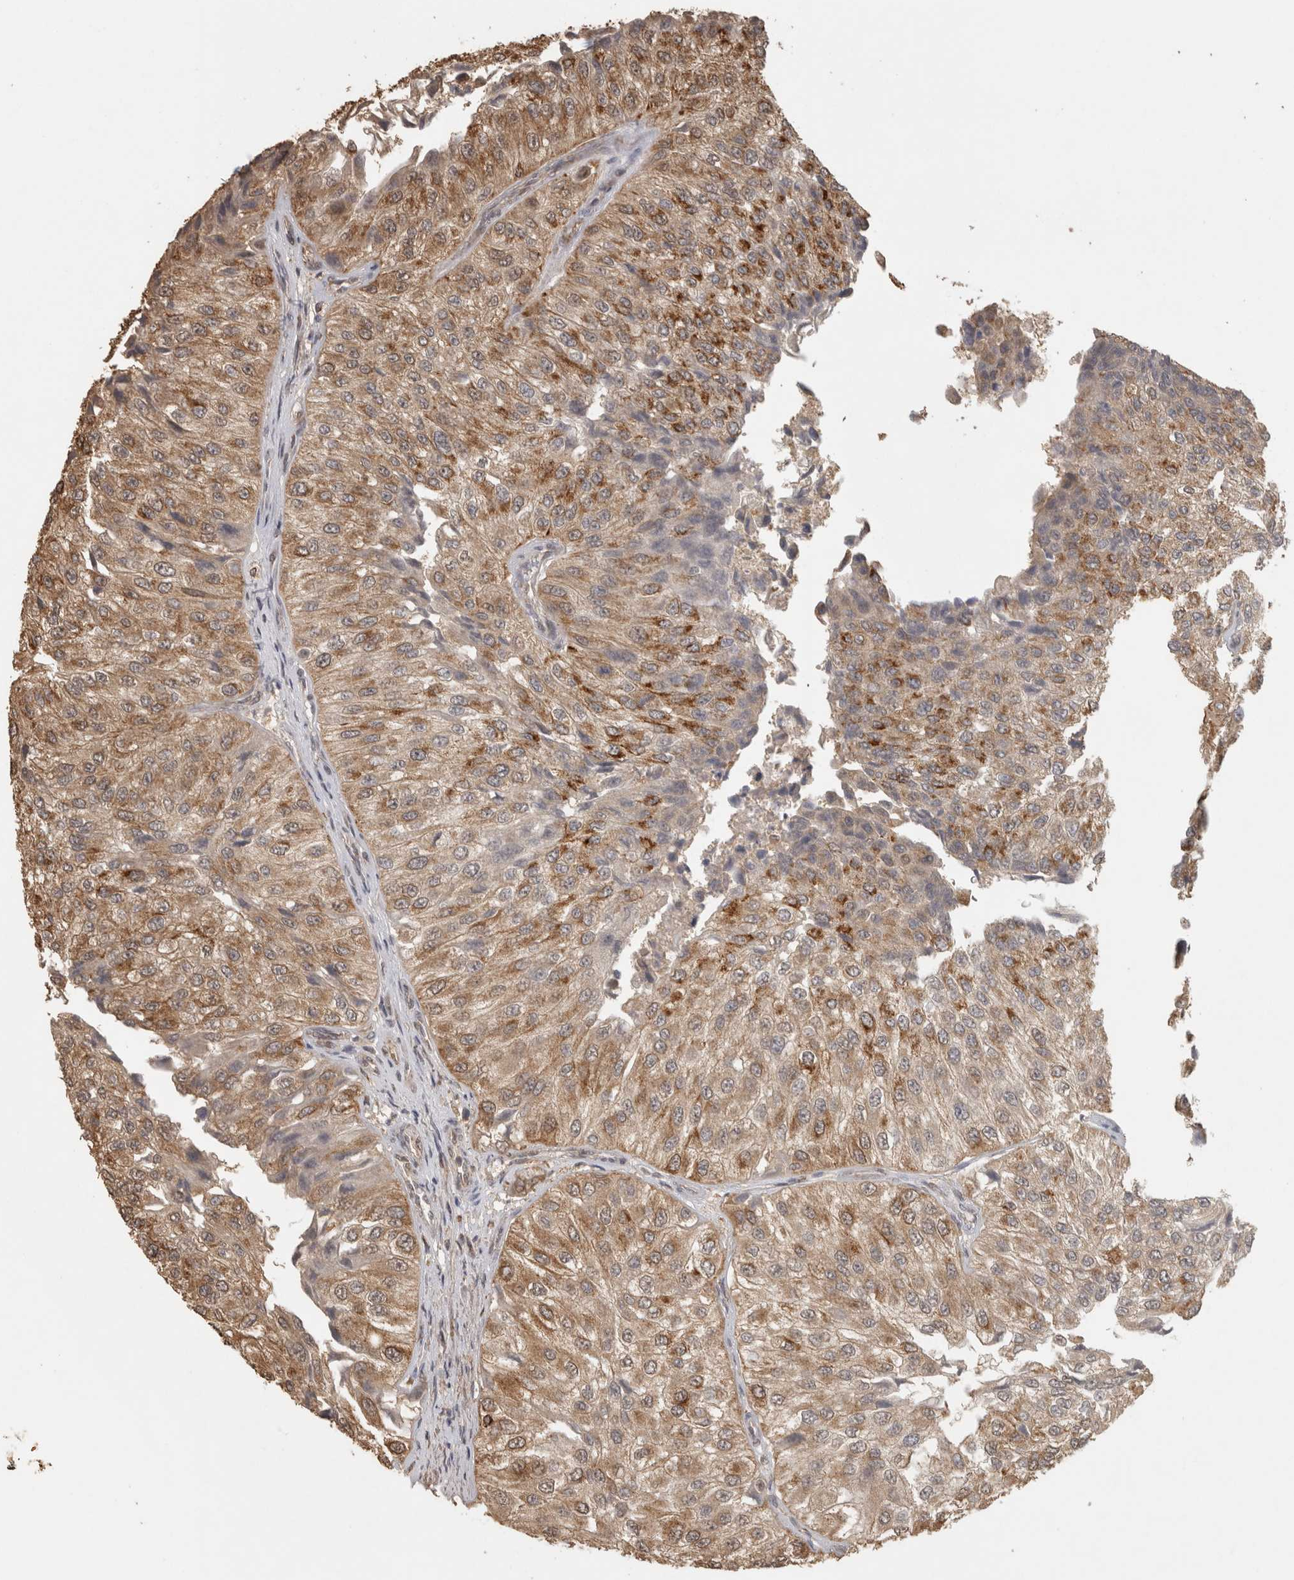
{"staining": {"intensity": "moderate", "quantity": ">75%", "location": "cytoplasmic/membranous"}, "tissue": "urothelial cancer", "cell_type": "Tumor cells", "image_type": "cancer", "snomed": [{"axis": "morphology", "description": "Urothelial carcinoma, High grade"}, {"axis": "topography", "description": "Kidney"}, {"axis": "topography", "description": "Urinary bladder"}], "caption": "This is a micrograph of IHC staining of high-grade urothelial carcinoma, which shows moderate positivity in the cytoplasmic/membranous of tumor cells.", "gene": "BNIP3L", "patient": {"sex": "male", "age": 77}}